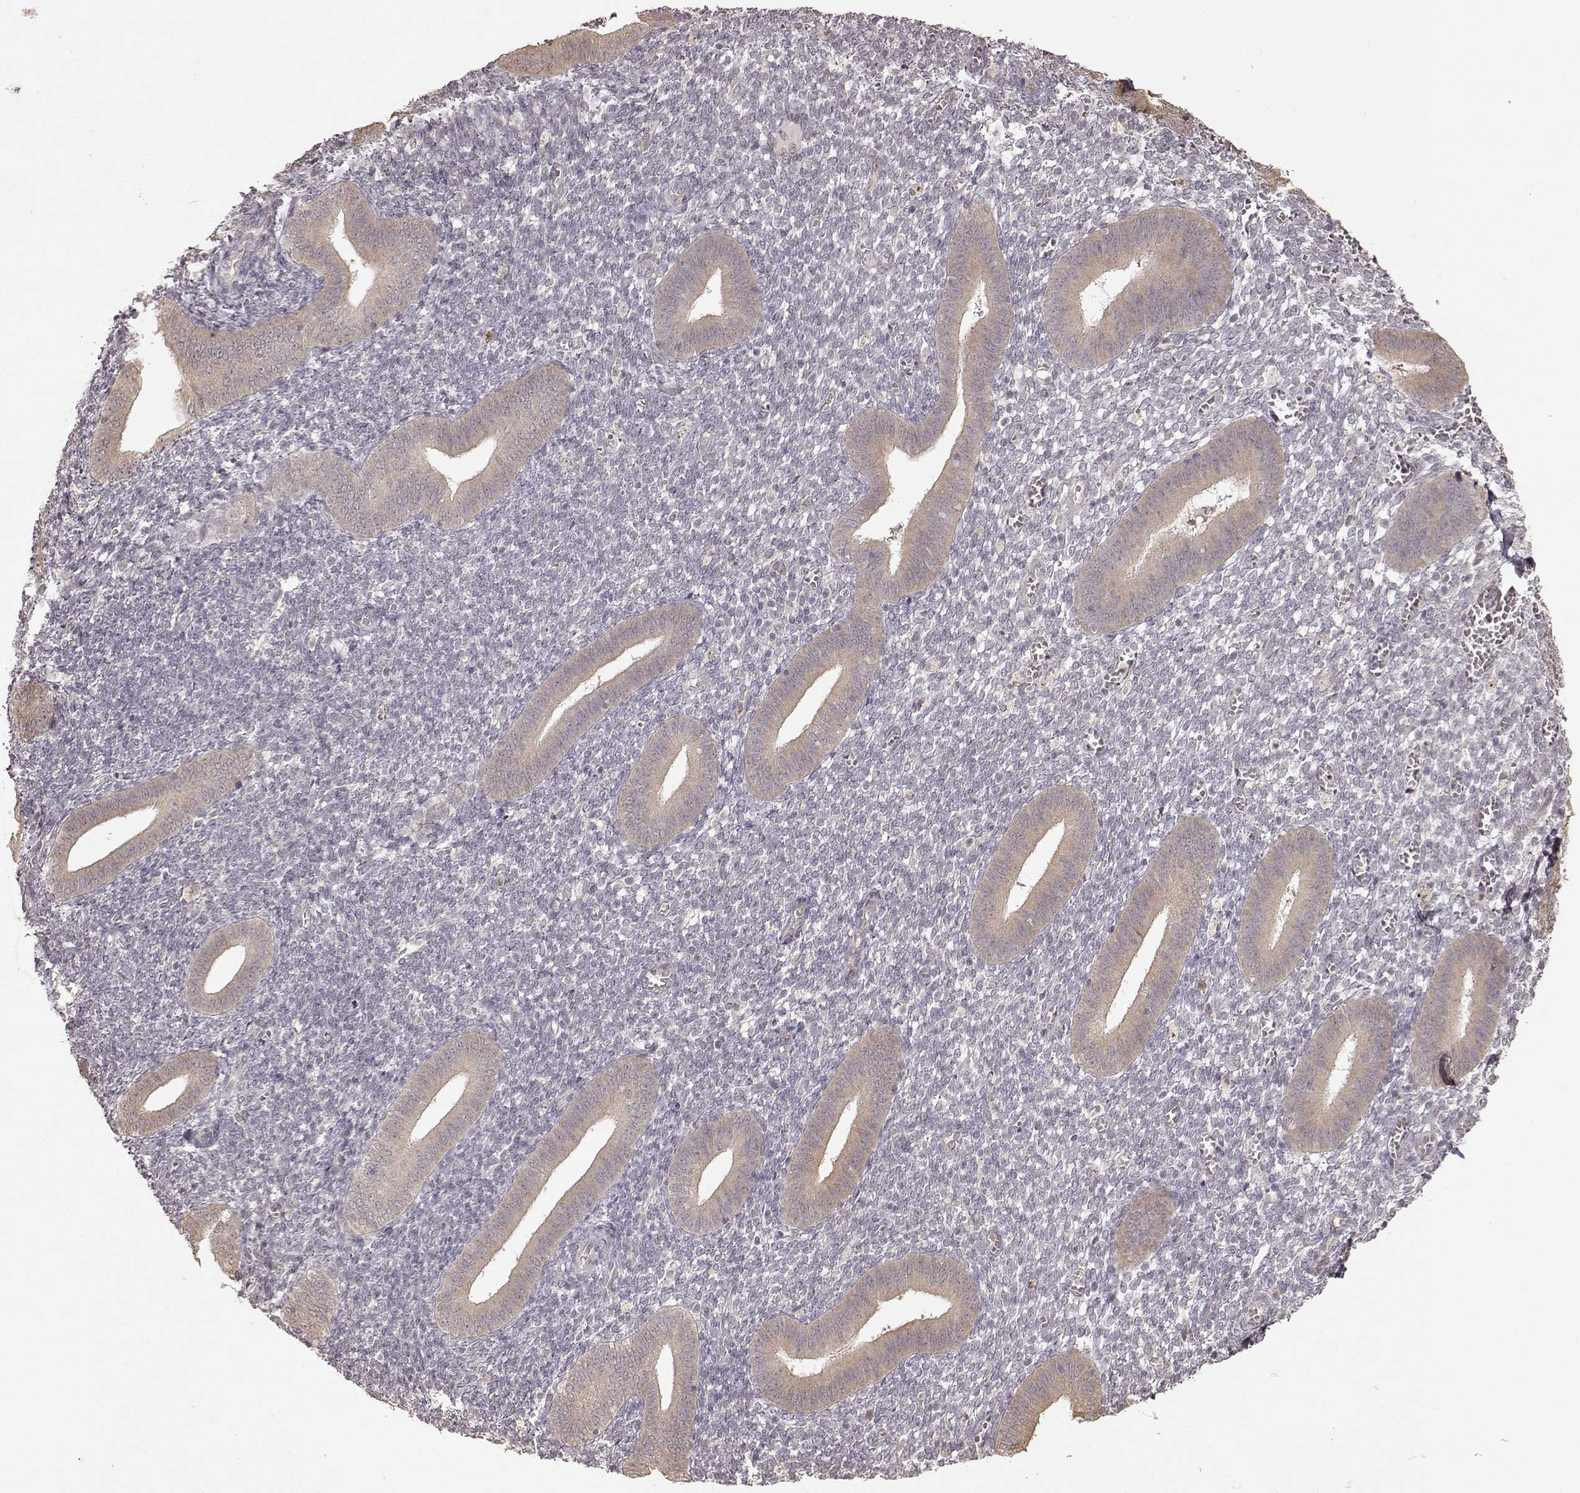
{"staining": {"intensity": "negative", "quantity": "none", "location": "none"}, "tissue": "endometrium", "cell_type": "Cells in endometrial stroma", "image_type": "normal", "snomed": [{"axis": "morphology", "description": "Normal tissue, NOS"}, {"axis": "topography", "description": "Endometrium"}], "caption": "IHC of normal human endometrium shows no positivity in cells in endometrial stroma. Brightfield microscopy of immunohistochemistry stained with DAB (3,3'-diaminobenzidine) (brown) and hematoxylin (blue), captured at high magnification.", "gene": "CRB1", "patient": {"sex": "female", "age": 25}}